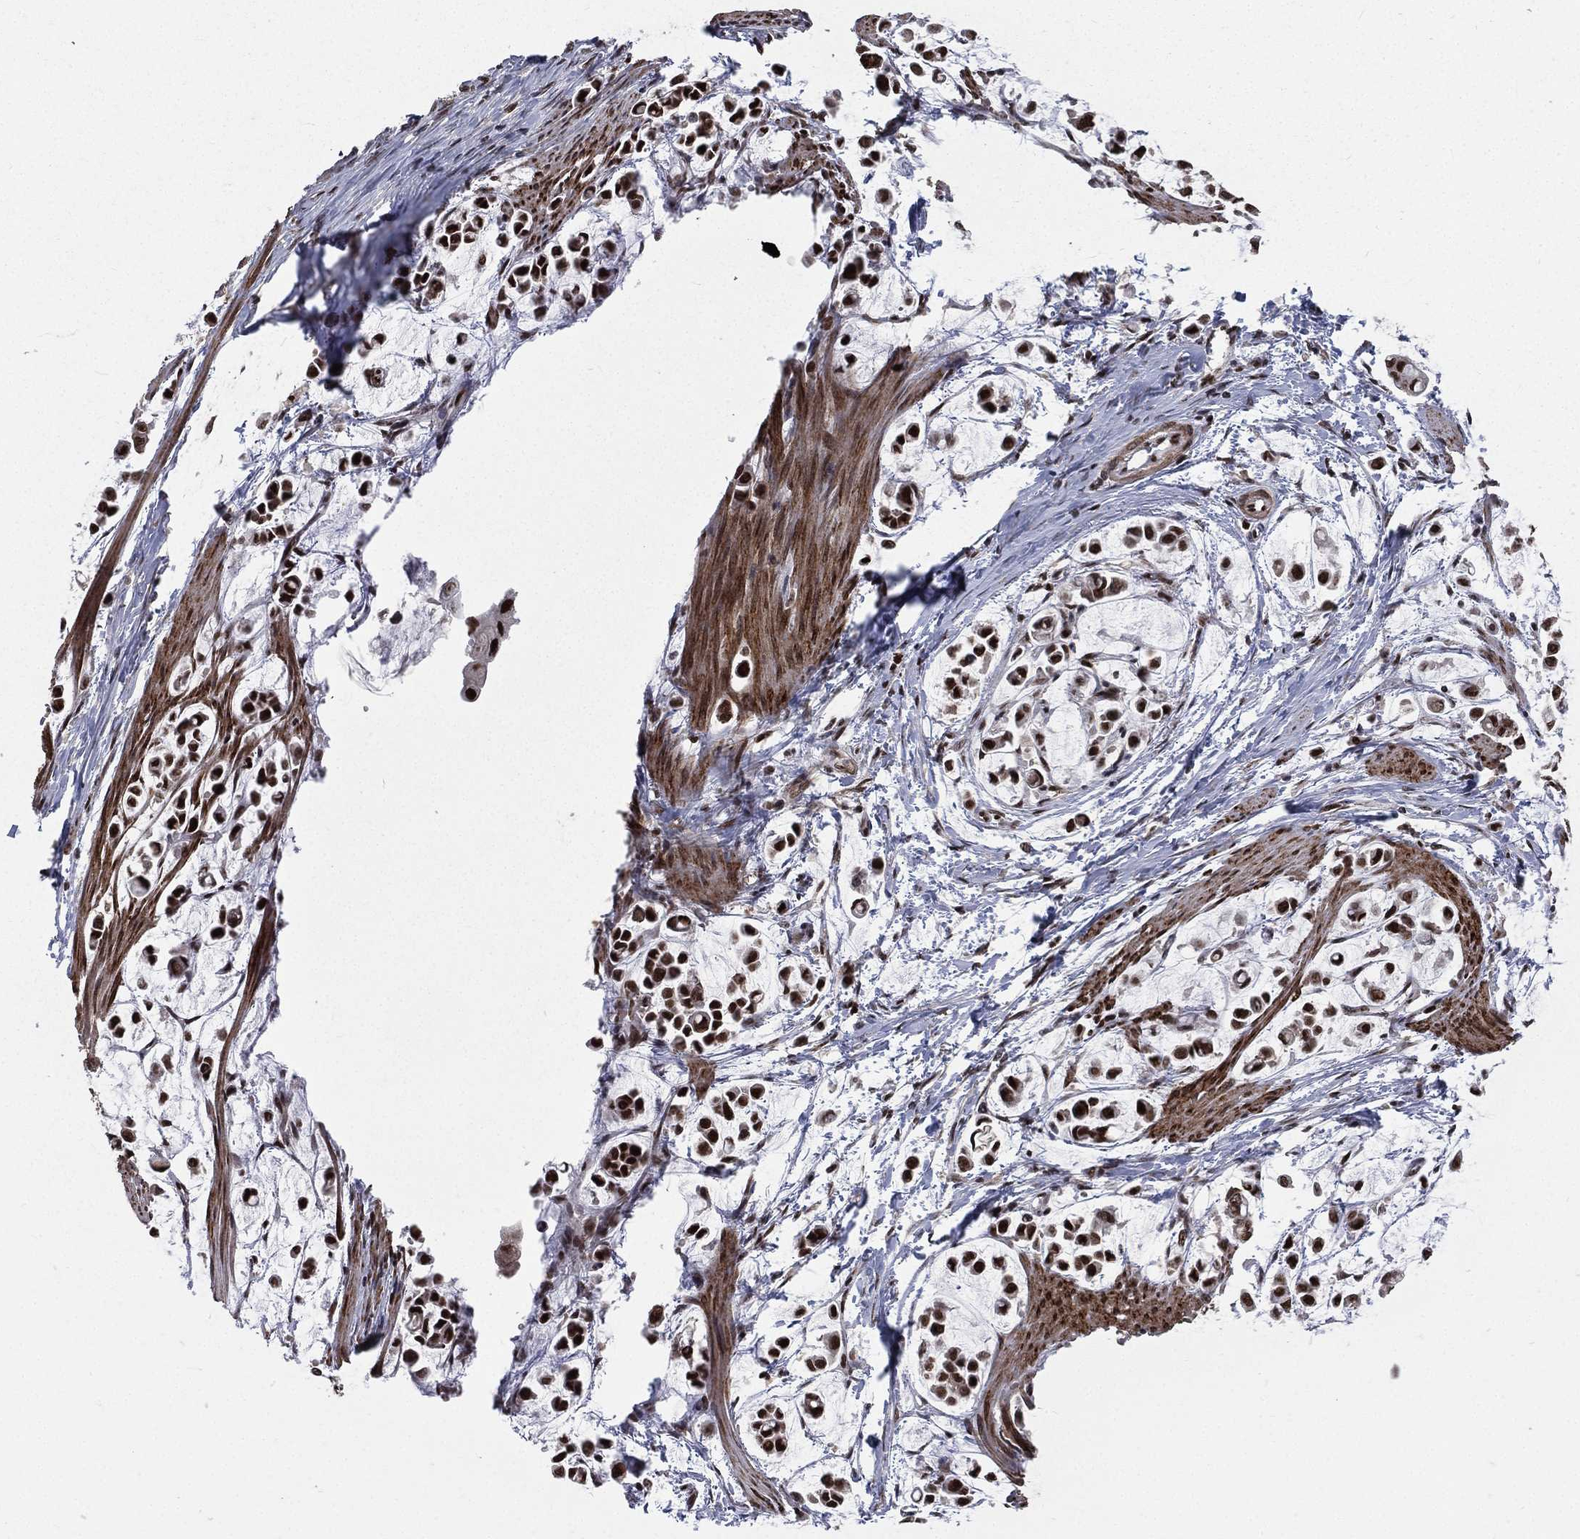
{"staining": {"intensity": "strong", "quantity": ">75%", "location": "nuclear"}, "tissue": "stomach cancer", "cell_type": "Tumor cells", "image_type": "cancer", "snomed": [{"axis": "morphology", "description": "Adenocarcinoma, NOS"}, {"axis": "topography", "description": "Stomach"}], "caption": "An immunohistochemistry (IHC) histopathology image of neoplastic tissue is shown. Protein staining in brown highlights strong nuclear positivity in stomach adenocarcinoma within tumor cells.", "gene": "POLB", "patient": {"sex": "male", "age": 82}}